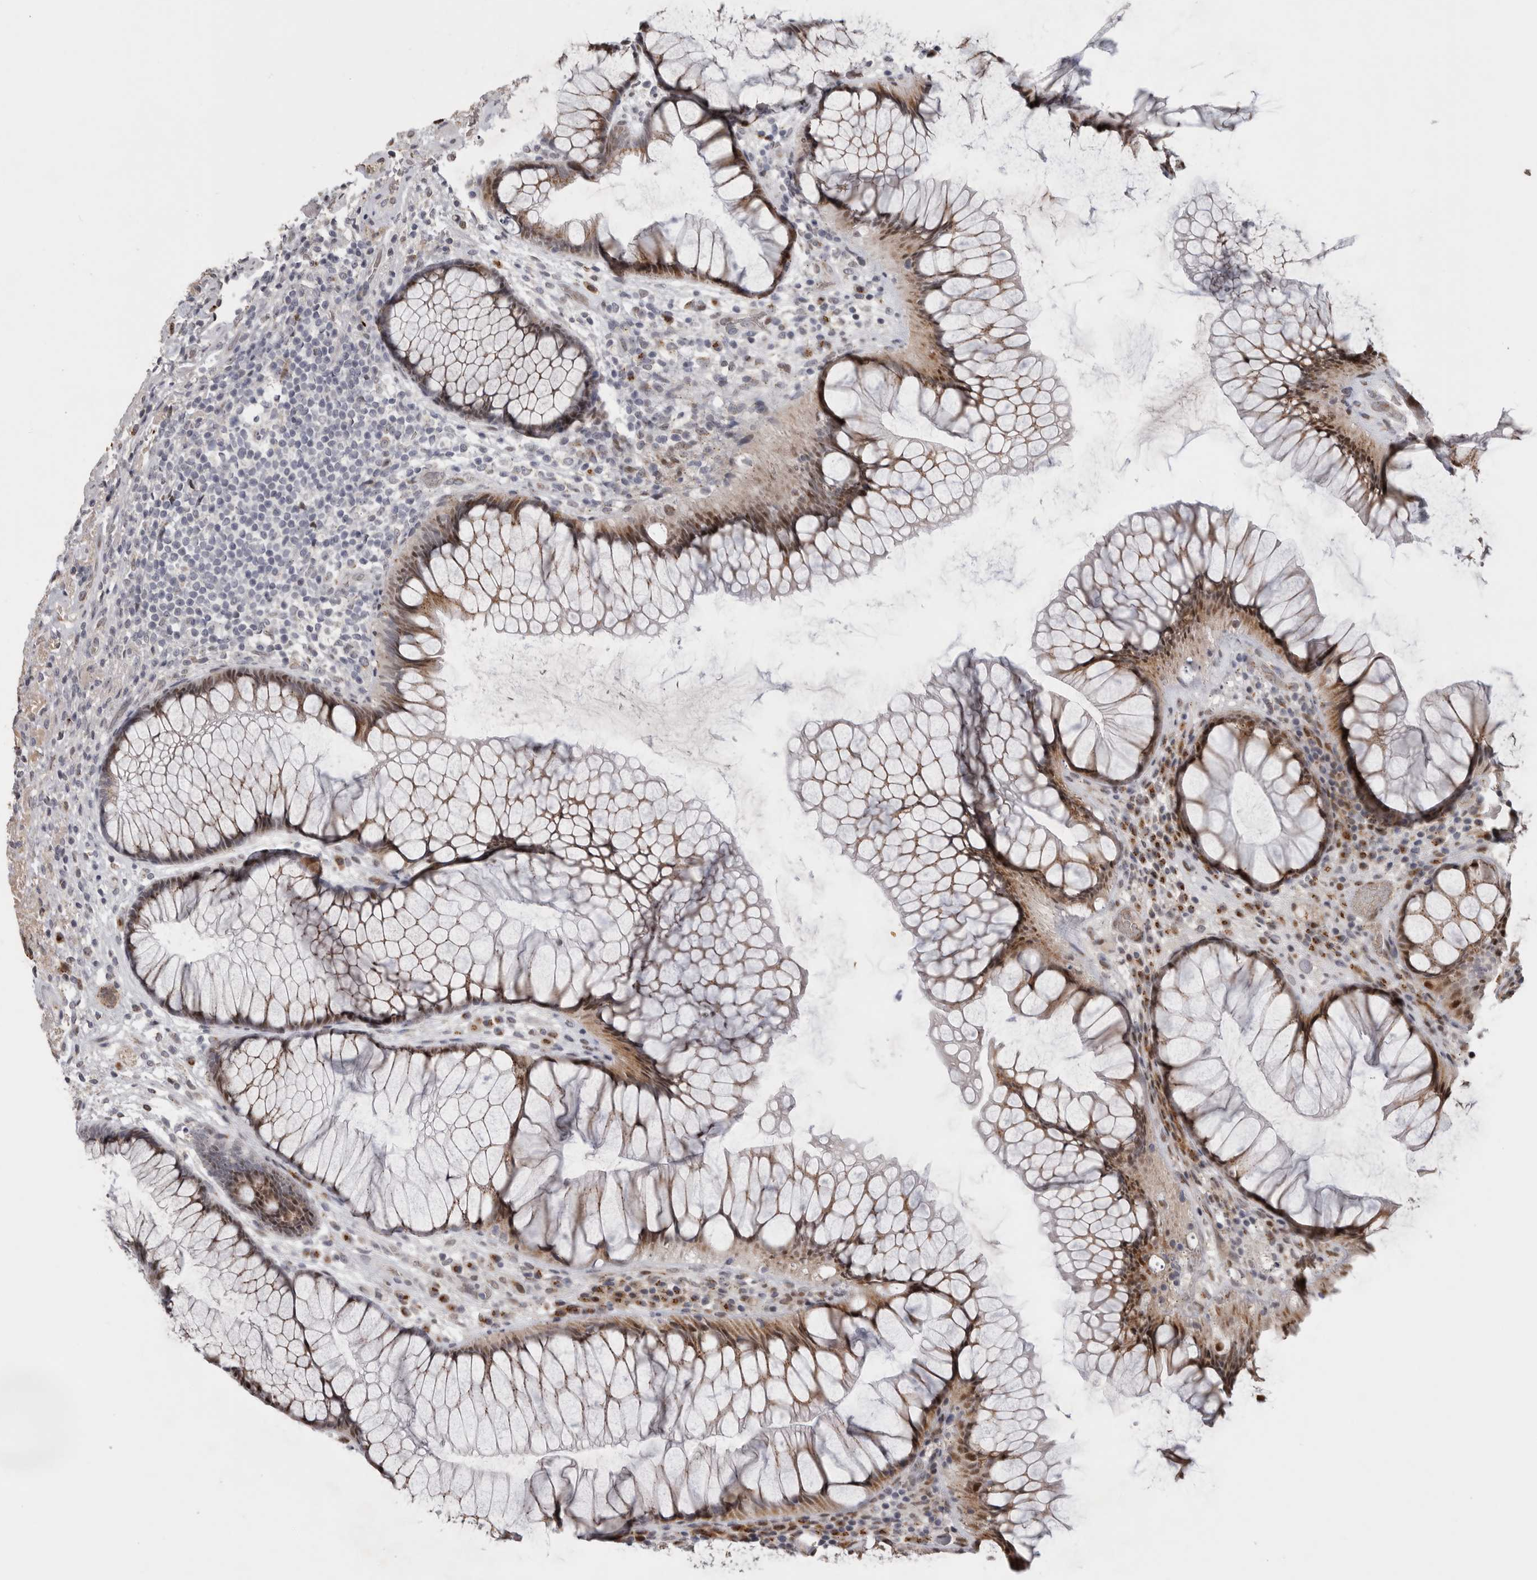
{"staining": {"intensity": "moderate", "quantity": ">75%", "location": "cytoplasmic/membranous,nuclear"}, "tissue": "rectum", "cell_type": "Glandular cells", "image_type": "normal", "snomed": [{"axis": "morphology", "description": "Normal tissue, NOS"}, {"axis": "topography", "description": "Rectum"}], "caption": "A photomicrograph of rectum stained for a protein shows moderate cytoplasmic/membranous,nuclear brown staining in glandular cells. (brown staining indicates protein expression, while blue staining denotes nuclei).", "gene": "PCMTD1", "patient": {"sex": "male", "age": 51}}